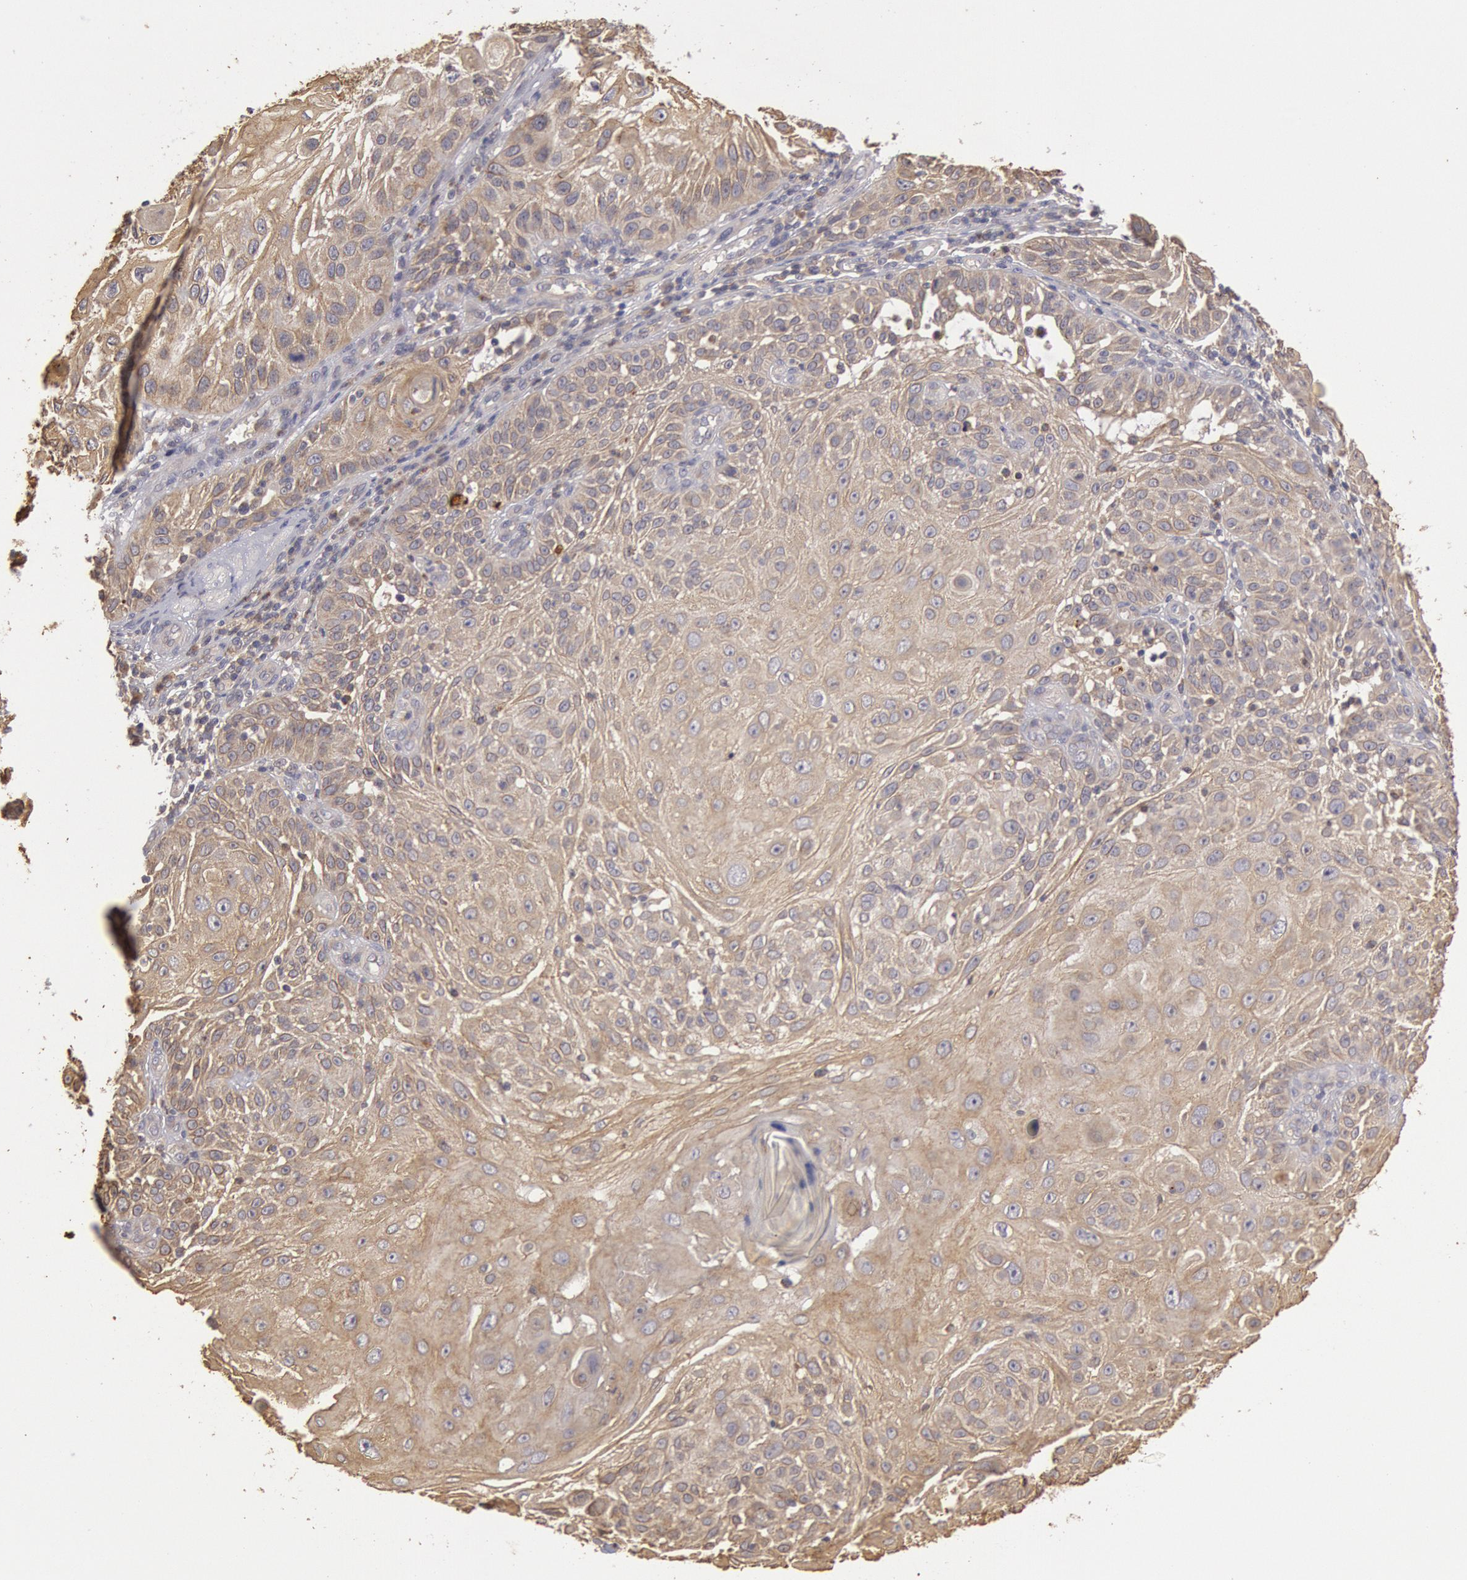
{"staining": {"intensity": "strong", "quantity": ">75%", "location": "cytoplasmic/membranous"}, "tissue": "skin cancer", "cell_type": "Tumor cells", "image_type": "cancer", "snomed": [{"axis": "morphology", "description": "Squamous cell carcinoma, NOS"}, {"axis": "topography", "description": "Skin"}], "caption": "Protein staining reveals strong cytoplasmic/membranous positivity in about >75% of tumor cells in squamous cell carcinoma (skin). Using DAB (3,3'-diaminobenzidine) (brown) and hematoxylin (blue) stains, captured at high magnification using brightfield microscopy.", "gene": "PLA2G6", "patient": {"sex": "female", "age": 89}}